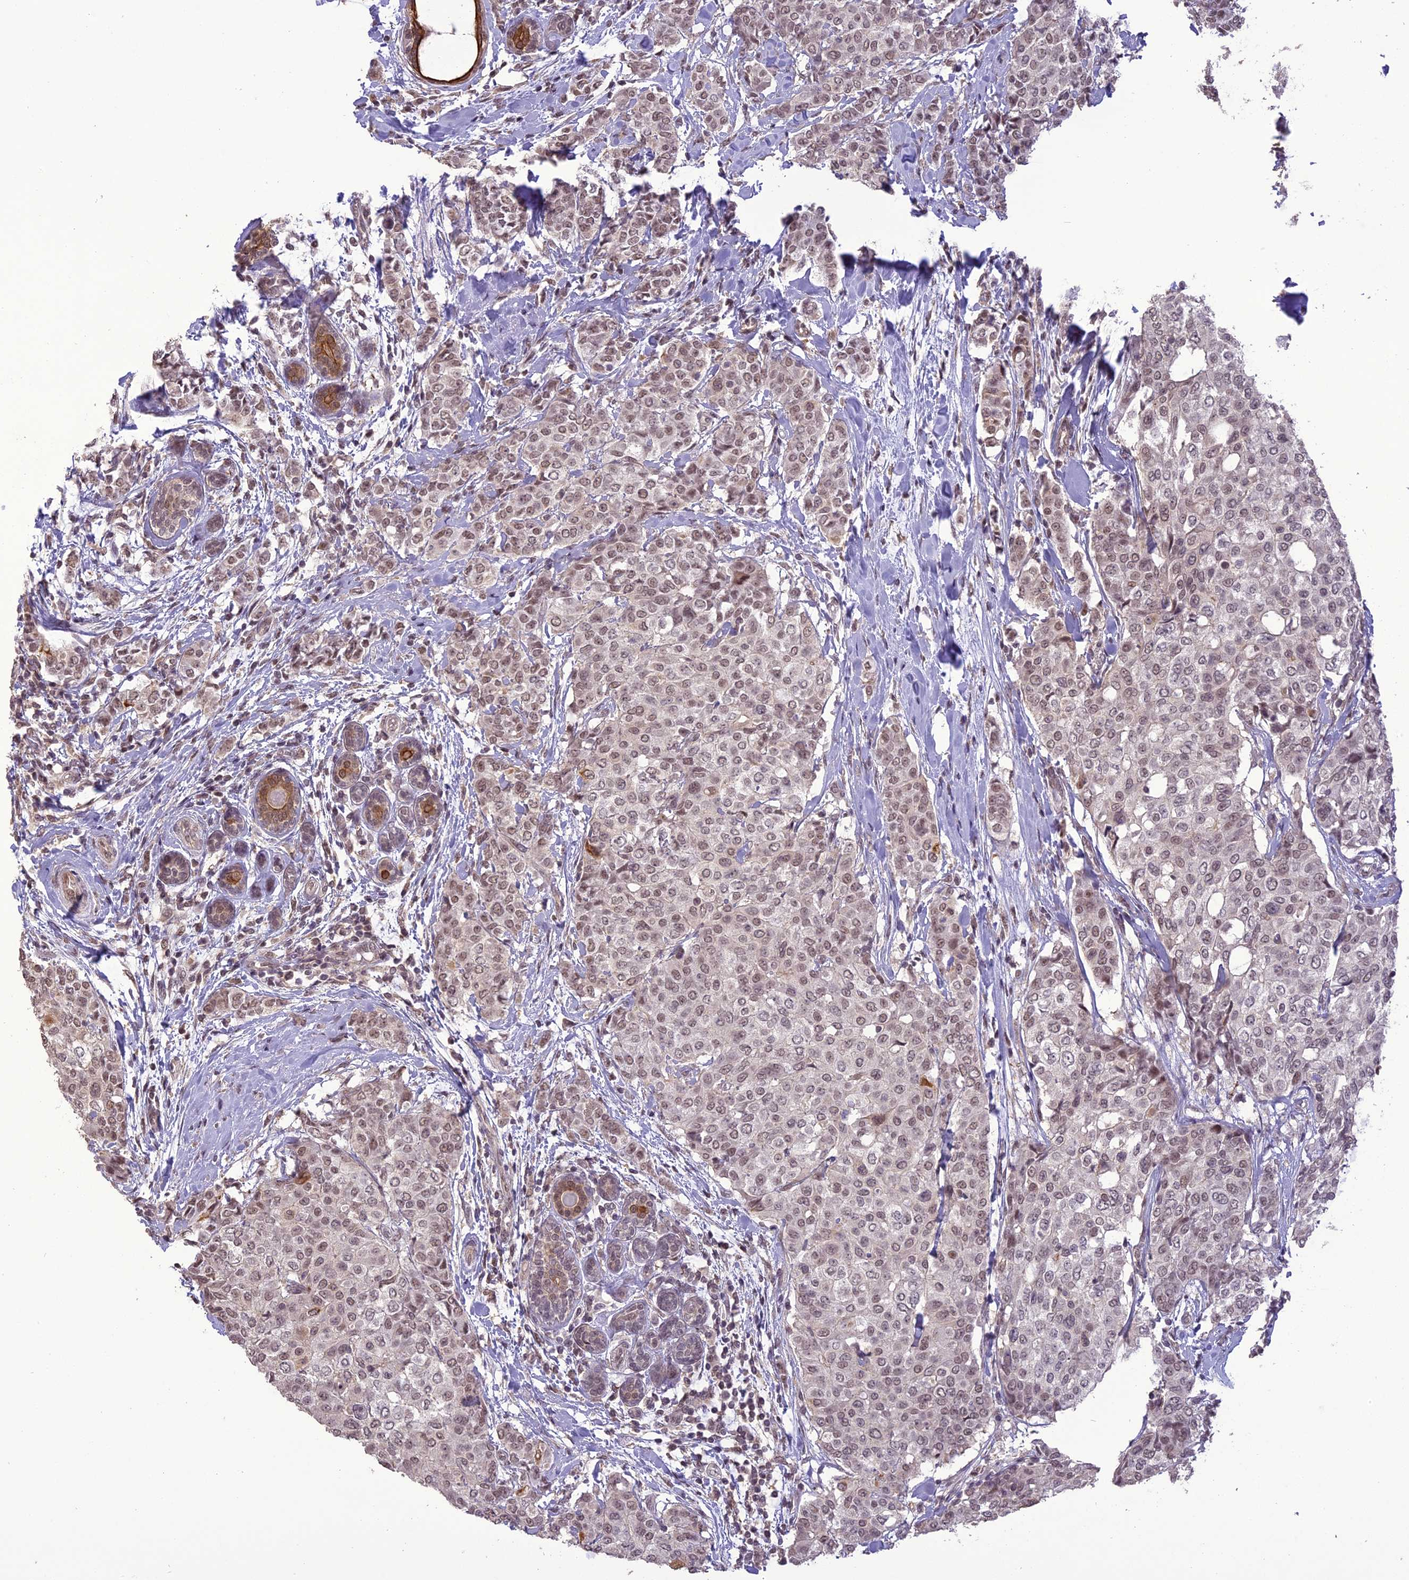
{"staining": {"intensity": "weak", "quantity": ">75%", "location": "nuclear"}, "tissue": "breast cancer", "cell_type": "Tumor cells", "image_type": "cancer", "snomed": [{"axis": "morphology", "description": "Lobular carcinoma"}, {"axis": "topography", "description": "Breast"}], "caption": "A micrograph showing weak nuclear positivity in approximately >75% of tumor cells in breast cancer (lobular carcinoma), as visualized by brown immunohistochemical staining.", "gene": "TIGD7", "patient": {"sex": "female", "age": 51}}